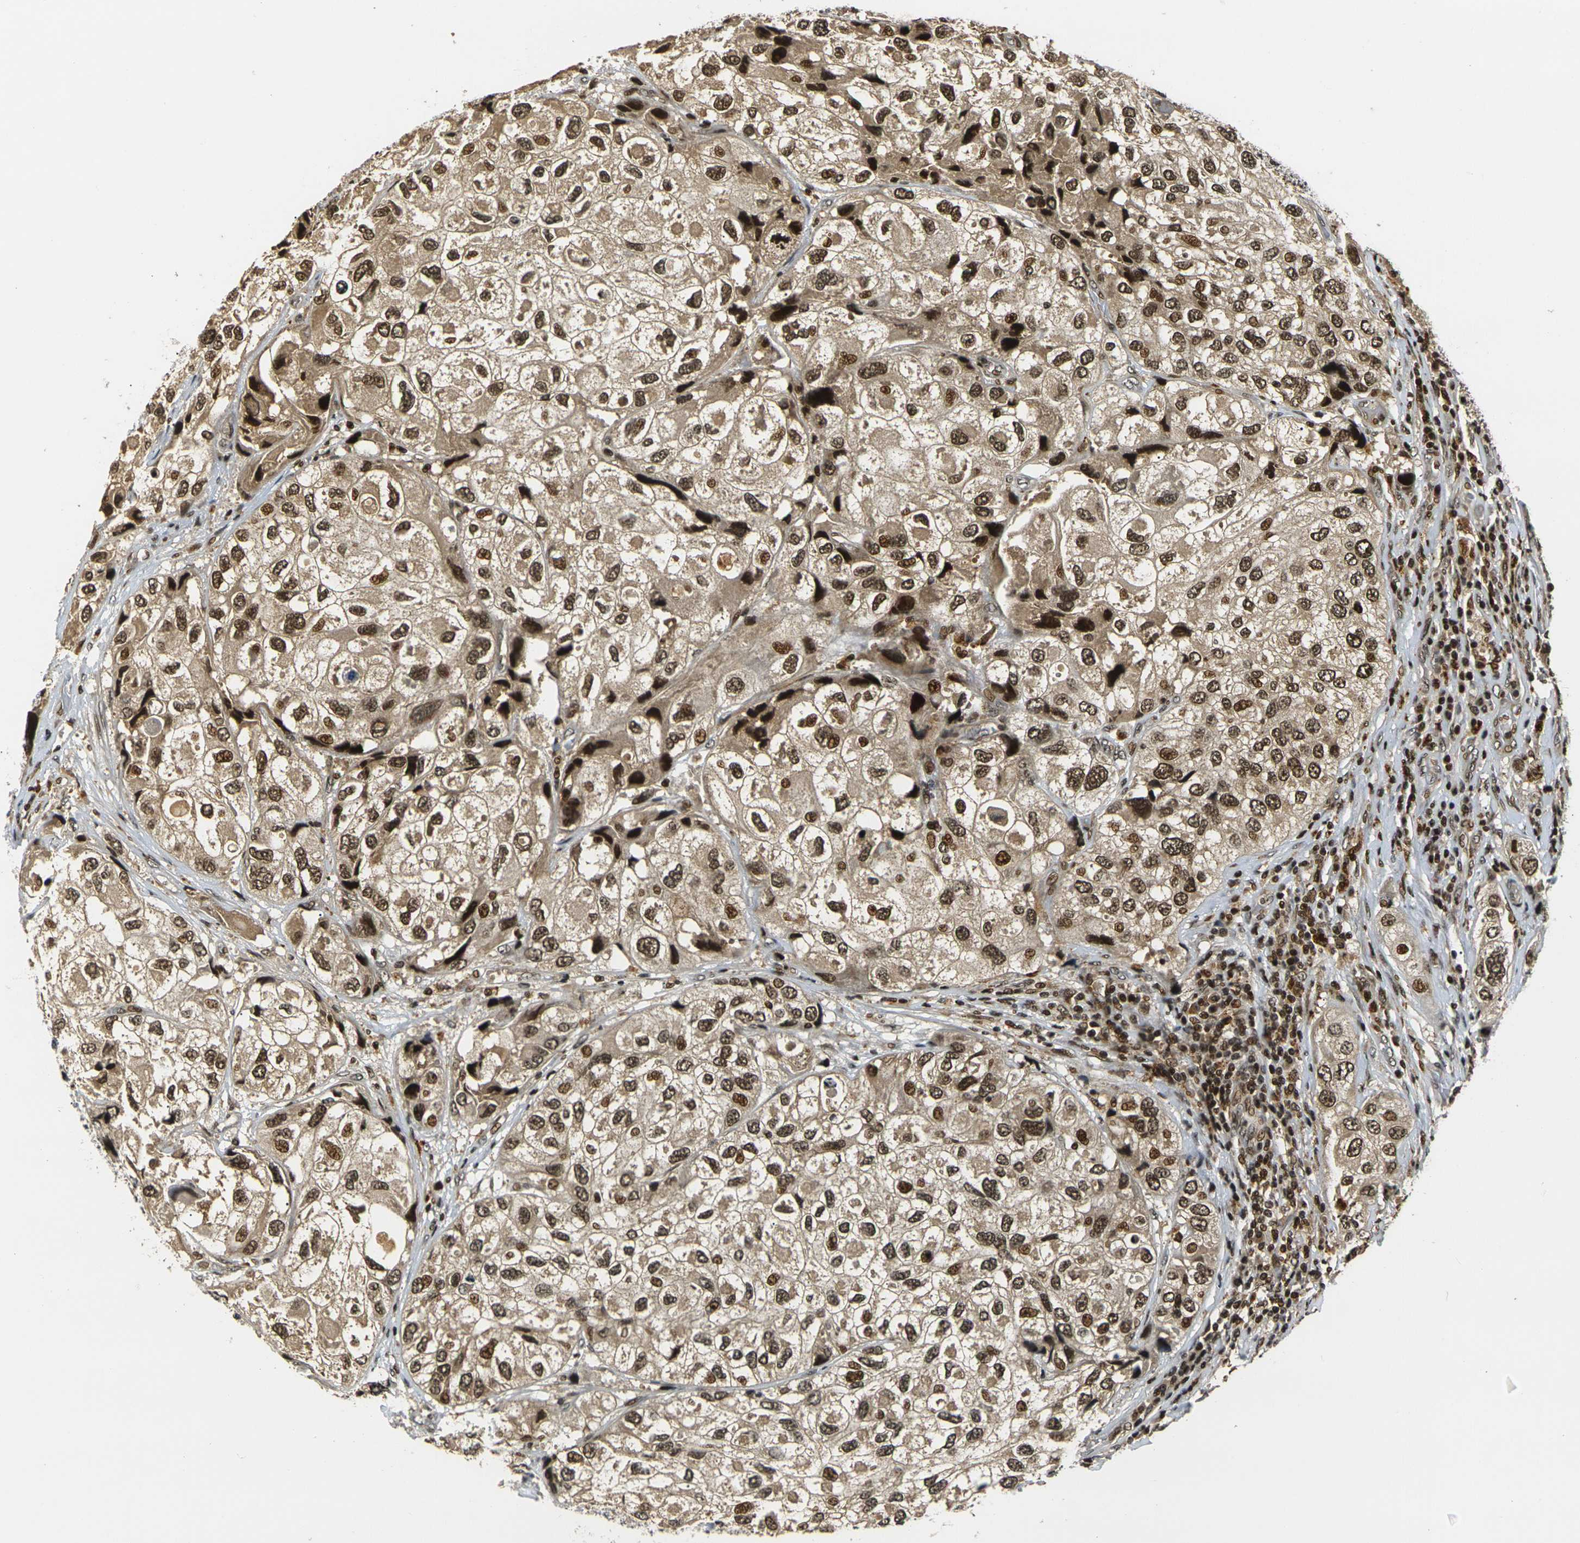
{"staining": {"intensity": "strong", "quantity": ">75%", "location": "cytoplasmic/membranous,nuclear"}, "tissue": "urothelial cancer", "cell_type": "Tumor cells", "image_type": "cancer", "snomed": [{"axis": "morphology", "description": "Urothelial carcinoma, High grade"}, {"axis": "topography", "description": "Urinary bladder"}], "caption": "High-grade urothelial carcinoma was stained to show a protein in brown. There is high levels of strong cytoplasmic/membranous and nuclear expression in approximately >75% of tumor cells.", "gene": "ACTL6A", "patient": {"sex": "female", "age": 64}}